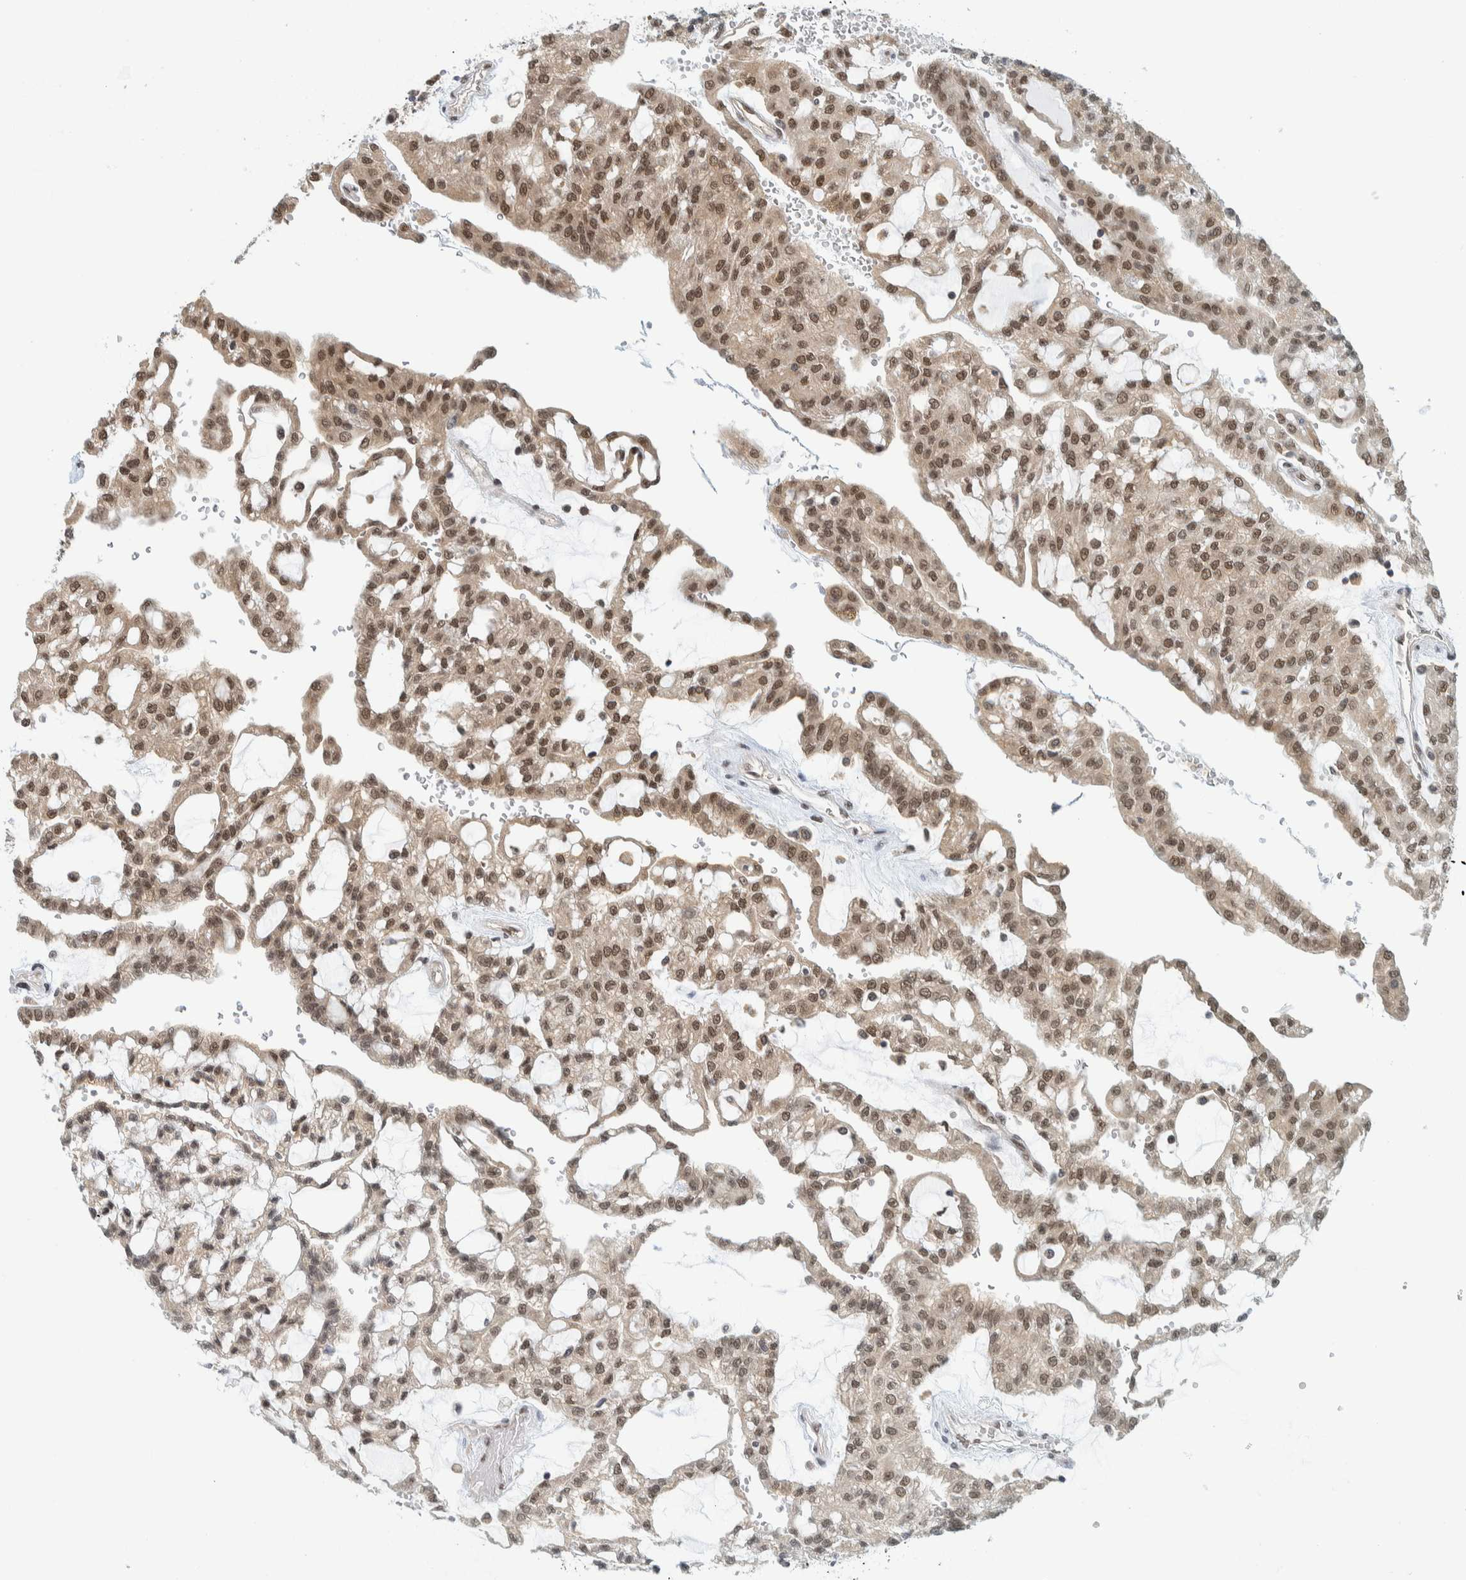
{"staining": {"intensity": "moderate", "quantity": ">75%", "location": "nuclear"}, "tissue": "renal cancer", "cell_type": "Tumor cells", "image_type": "cancer", "snomed": [{"axis": "morphology", "description": "Adenocarcinoma, NOS"}, {"axis": "topography", "description": "Kidney"}], "caption": "A brown stain shows moderate nuclear expression of a protein in human renal adenocarcinoma tumor cells. The protein of interest is shown in brown color, while the nuclei are stained blue.", "gene": "COPS3", "patient": {"sex": "male", "age": 63}}